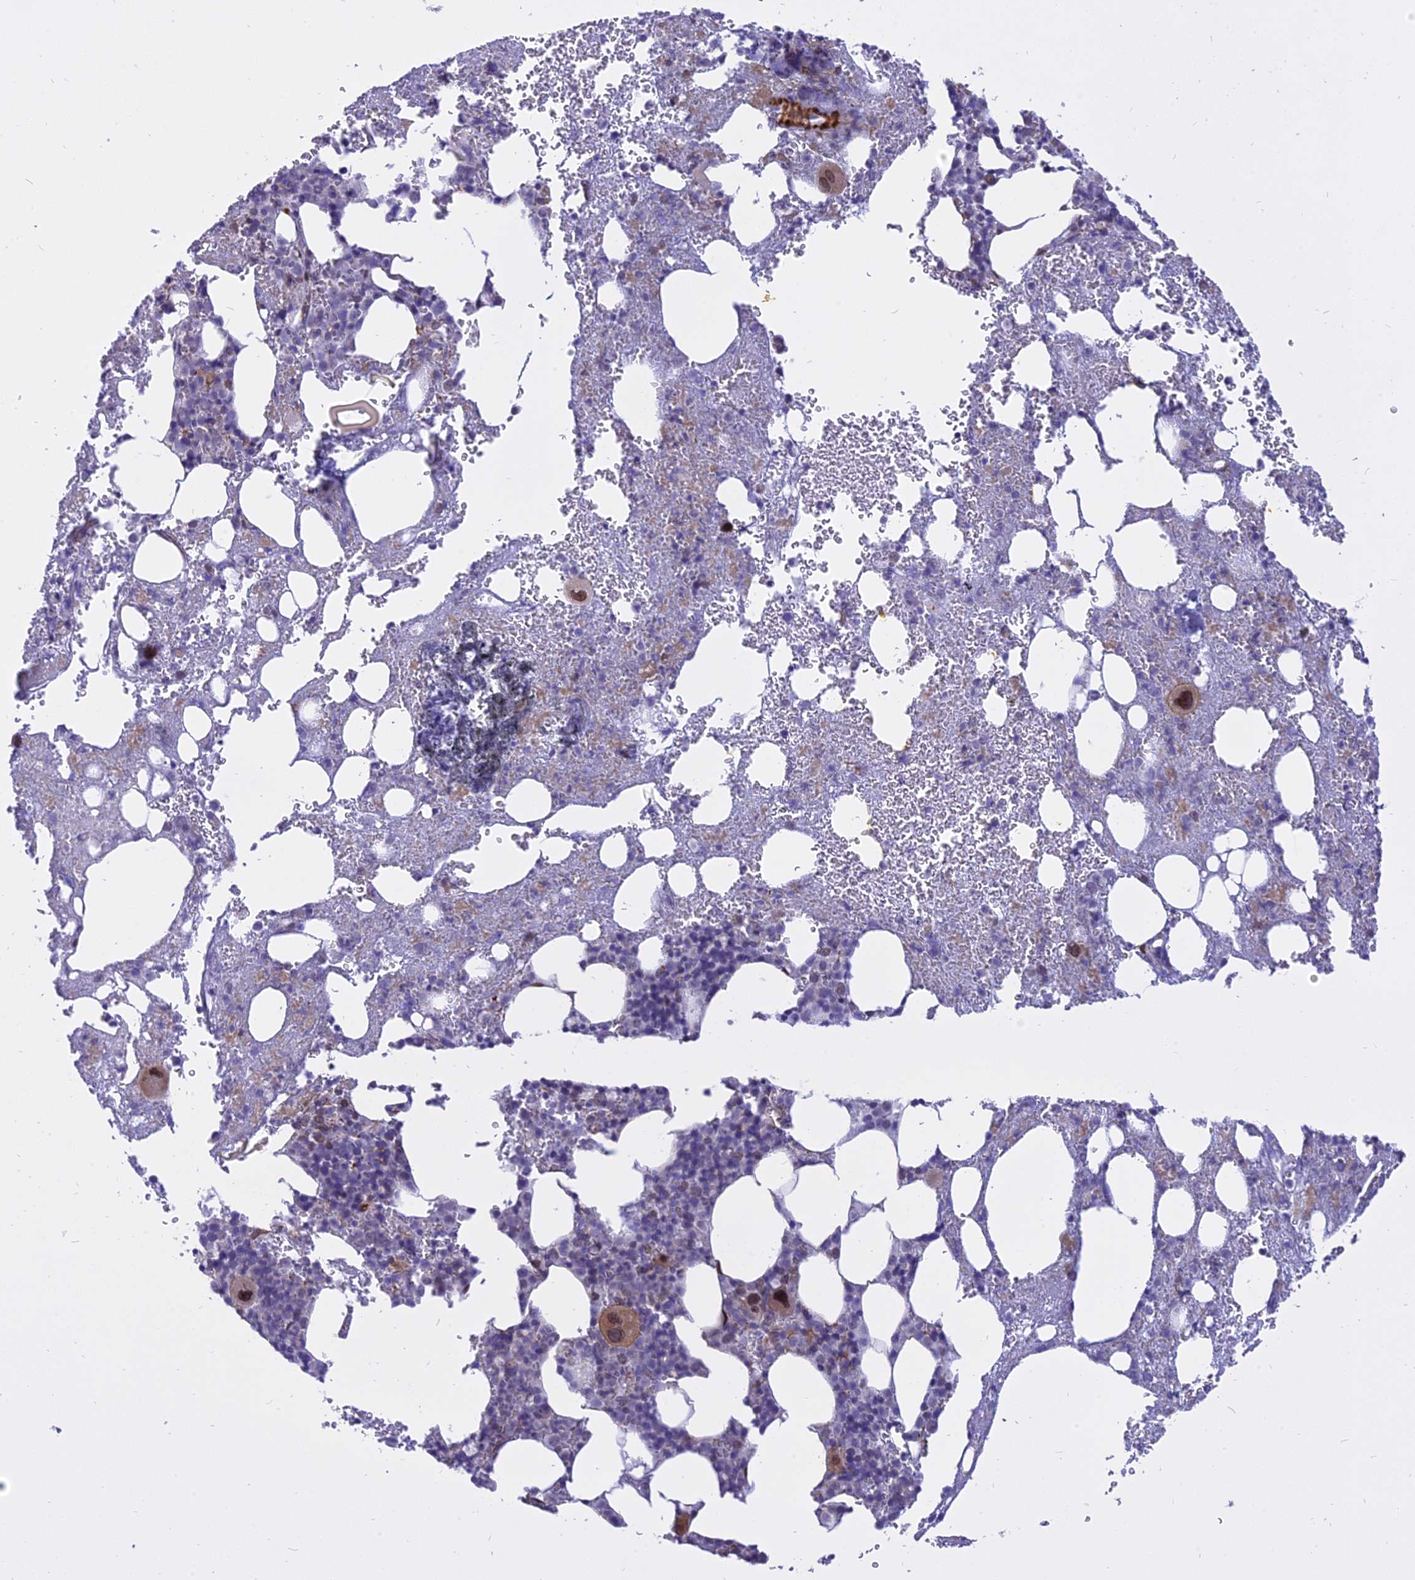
{"staining": {"intensity": "moderate", "quantity": "<25%", "location": "nuclear"}, "tissue": "bone marrow", "cell_type": "Hematopoietic cells", "image_type": "normal", "snomed": [{"axis": "morphology", "description": "Normal tissue, NOS"}, {"axis": "topography", "description": "Bone marrow"}], "caption": "Immunohistochemical staining of normal bone marrow reveals <25% levels of moderate nuclear protein staining in about <25% of hematopoietic cells.", "gene": "CENPV", "patient": {"sex": "male", "age": 61}}